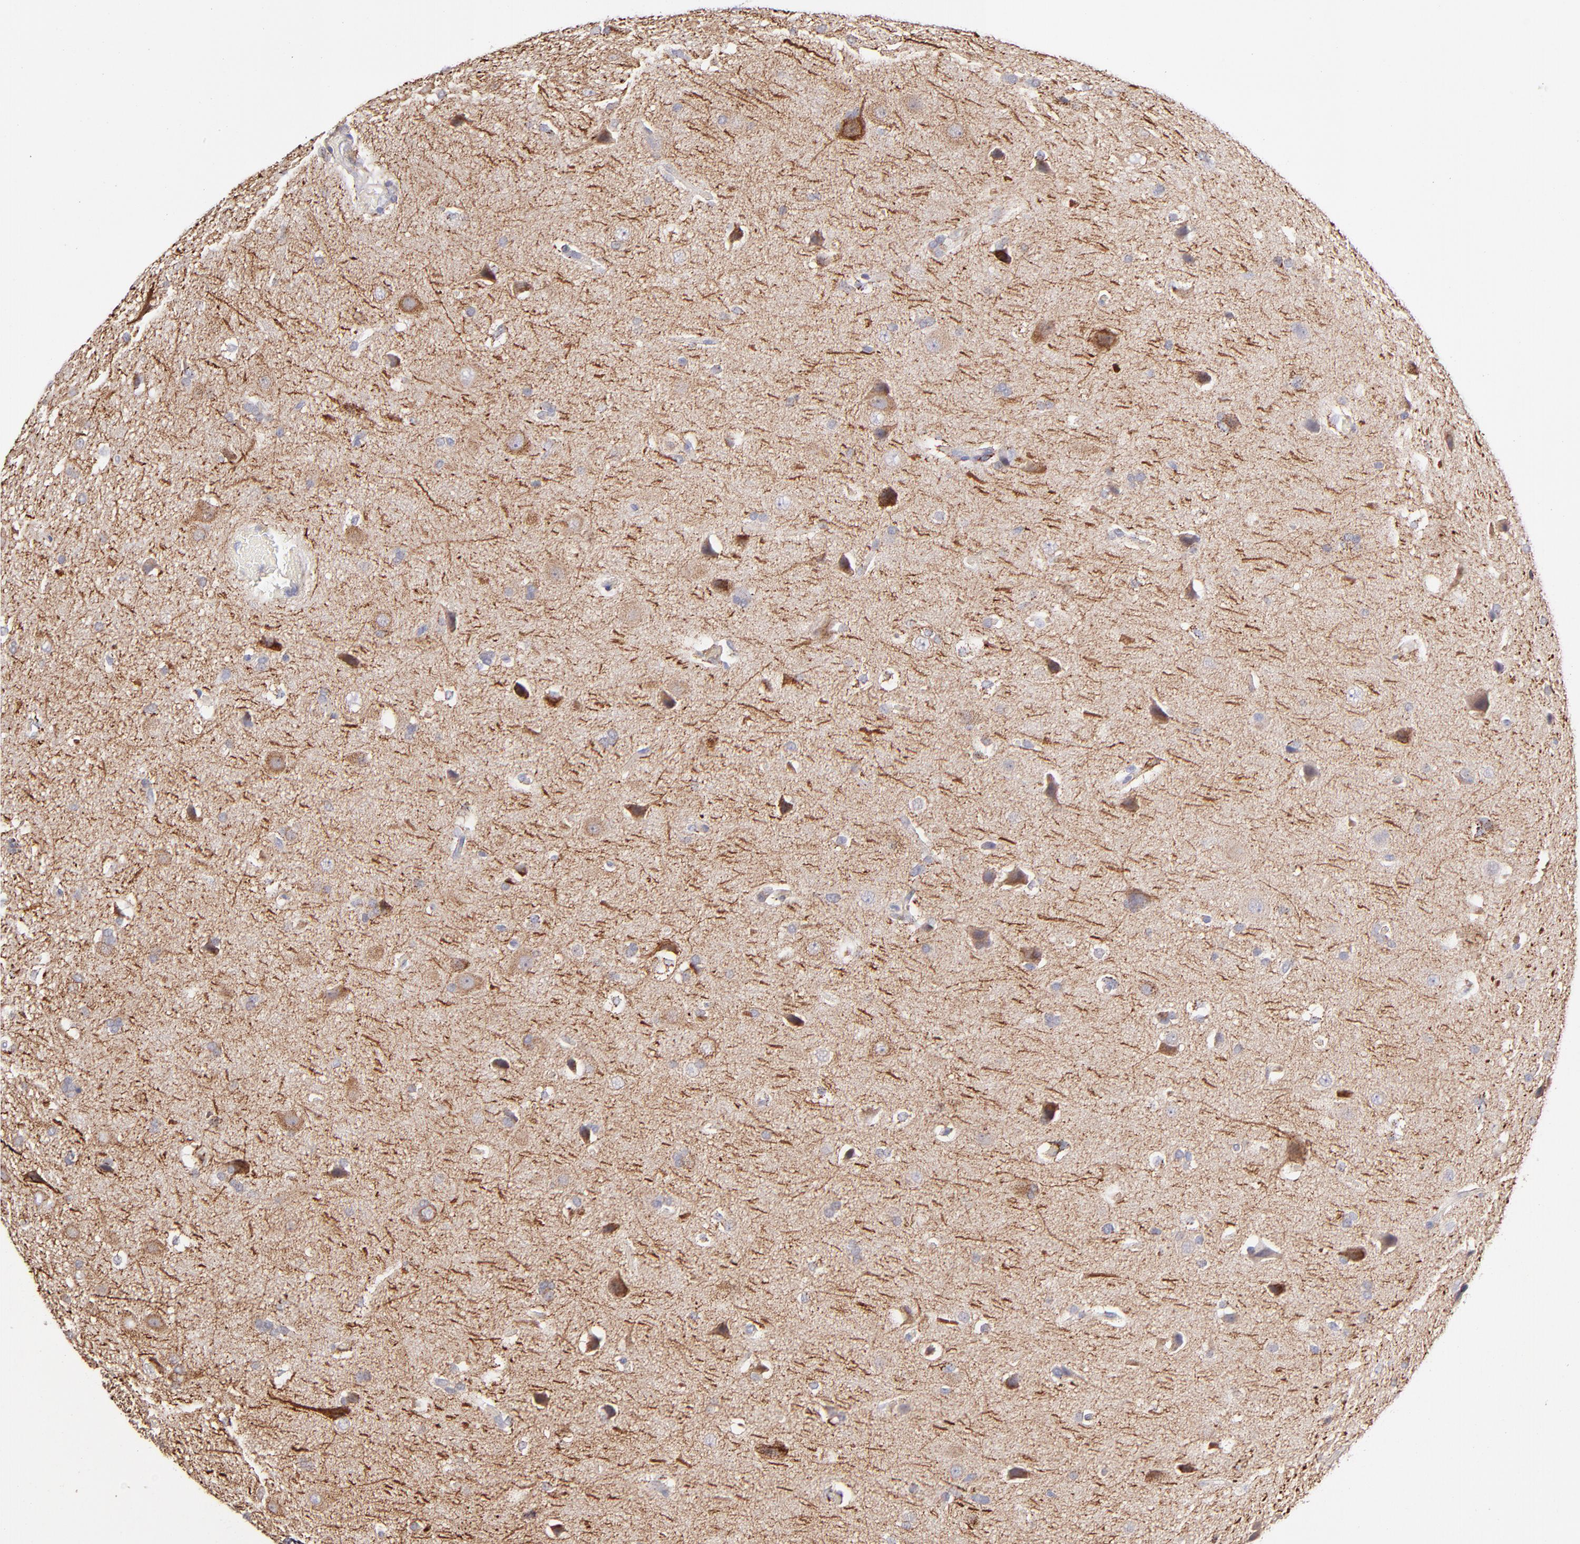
{"staining": {"intensity": "moderate", "quantity": "25%-75%", "location": "cytoplasmic/membranous"}, "tissue": "glioma", "cell_type": "Tumor cells", "image_type": "cancer", "snomed": [{"axis": "morphology", "description": "Glioma, malignant, Low grade"}, {"axis": "topography", "description": "Cerebral cortex"}], "caption": "Glioma stained with a brown dye exhibits moderate cytoplasmic/membranous positive staining in approximately 25%-75% of tumor cells.", "gene": "GLDC", "patient": {"sex": "female", "age": 47}}